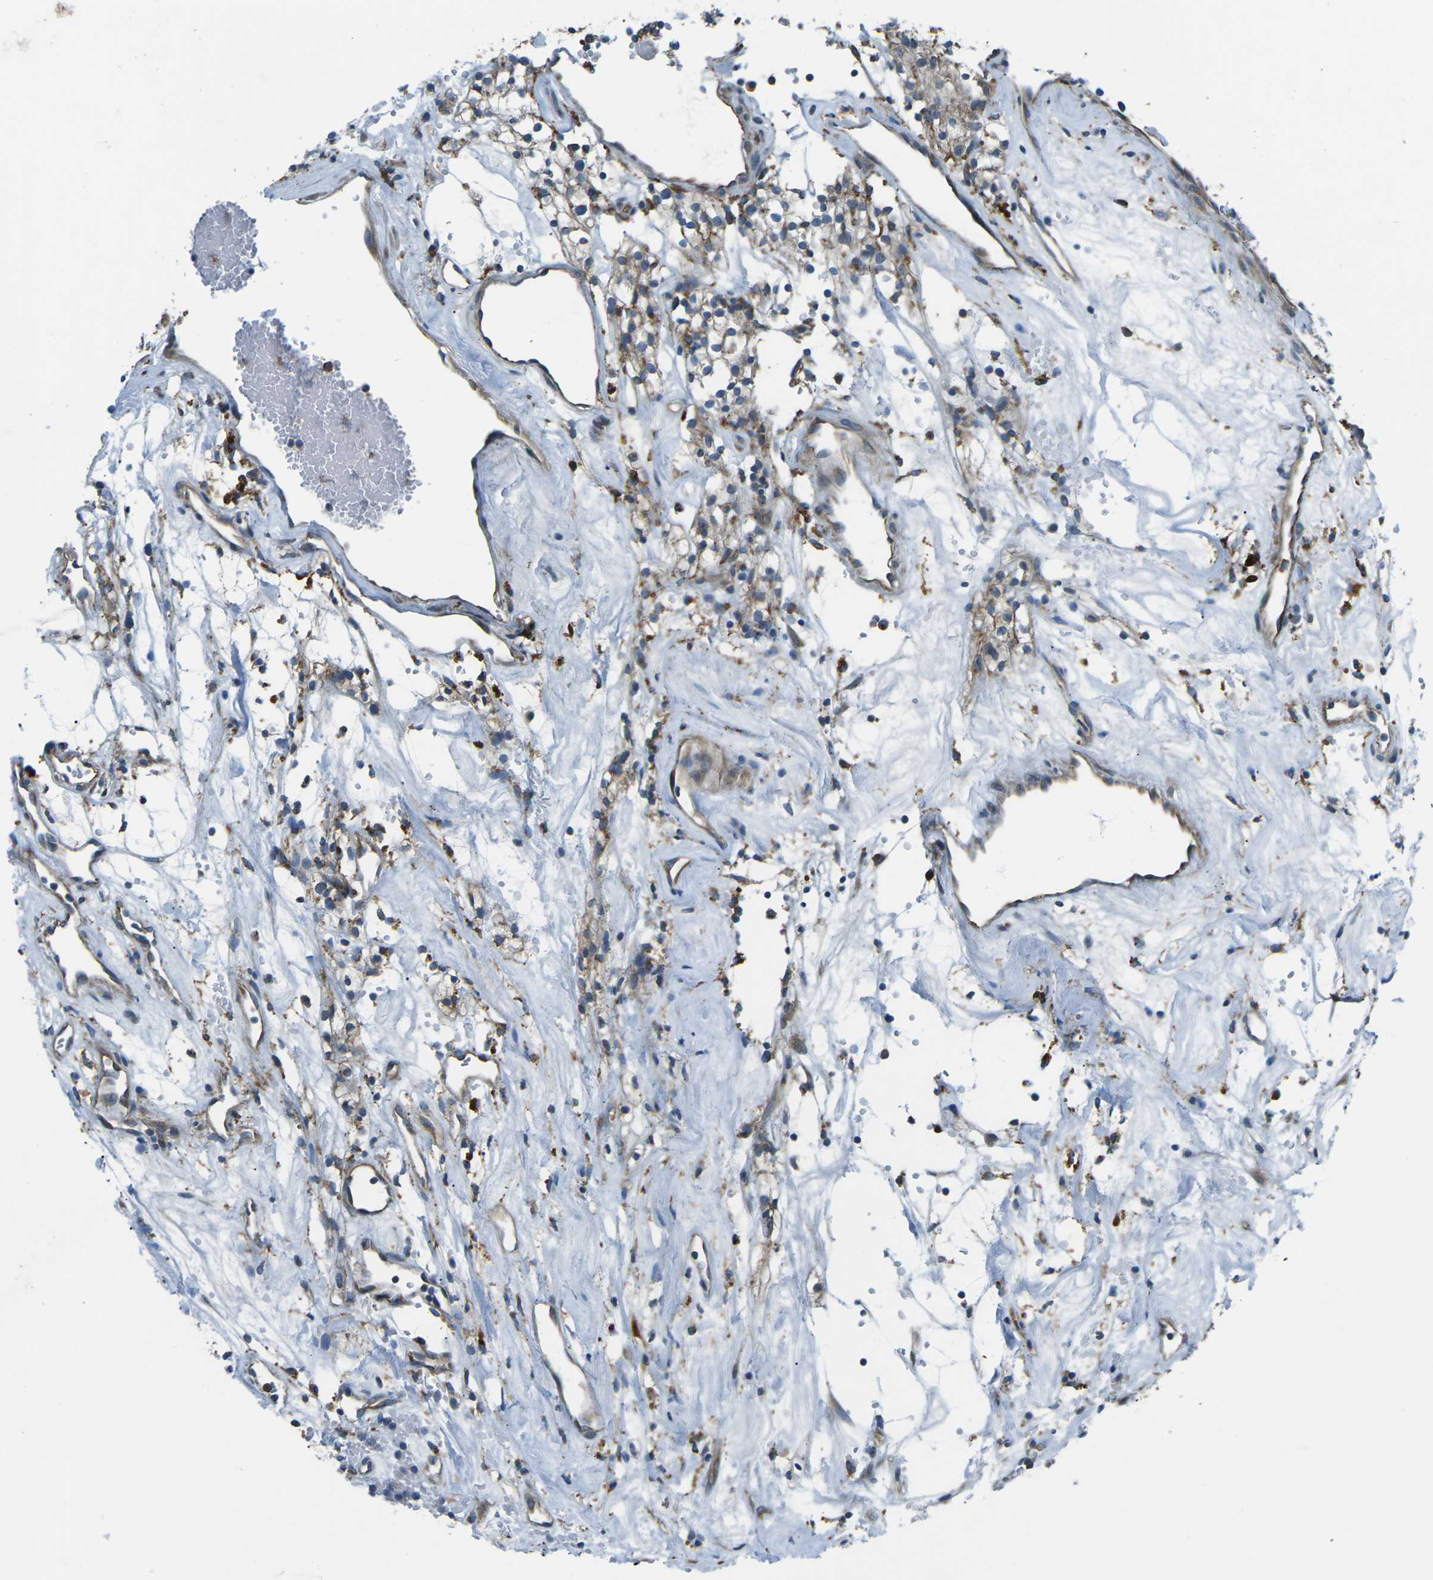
{"staining": {"intensity": "weak", "quantity": ">75%", "location": "cytoplasmic/membranous"}, "tissue": "renal cancer", "cell_type": "Tumor cells", "image_type": "cancer", "snomed": [{"axis": "morphology", "description": "Adenocarcinoma, NOS"}, {"axis": "topography", "description": "Kidney"}], "caption": "Renal cancer (adenocarcinoma) tissue shows weak cytoplasmic/membranous expression in approximately >75% of tumor cells", "gene": "CDK17", "patient": {"sex": "male", "age": 59}}